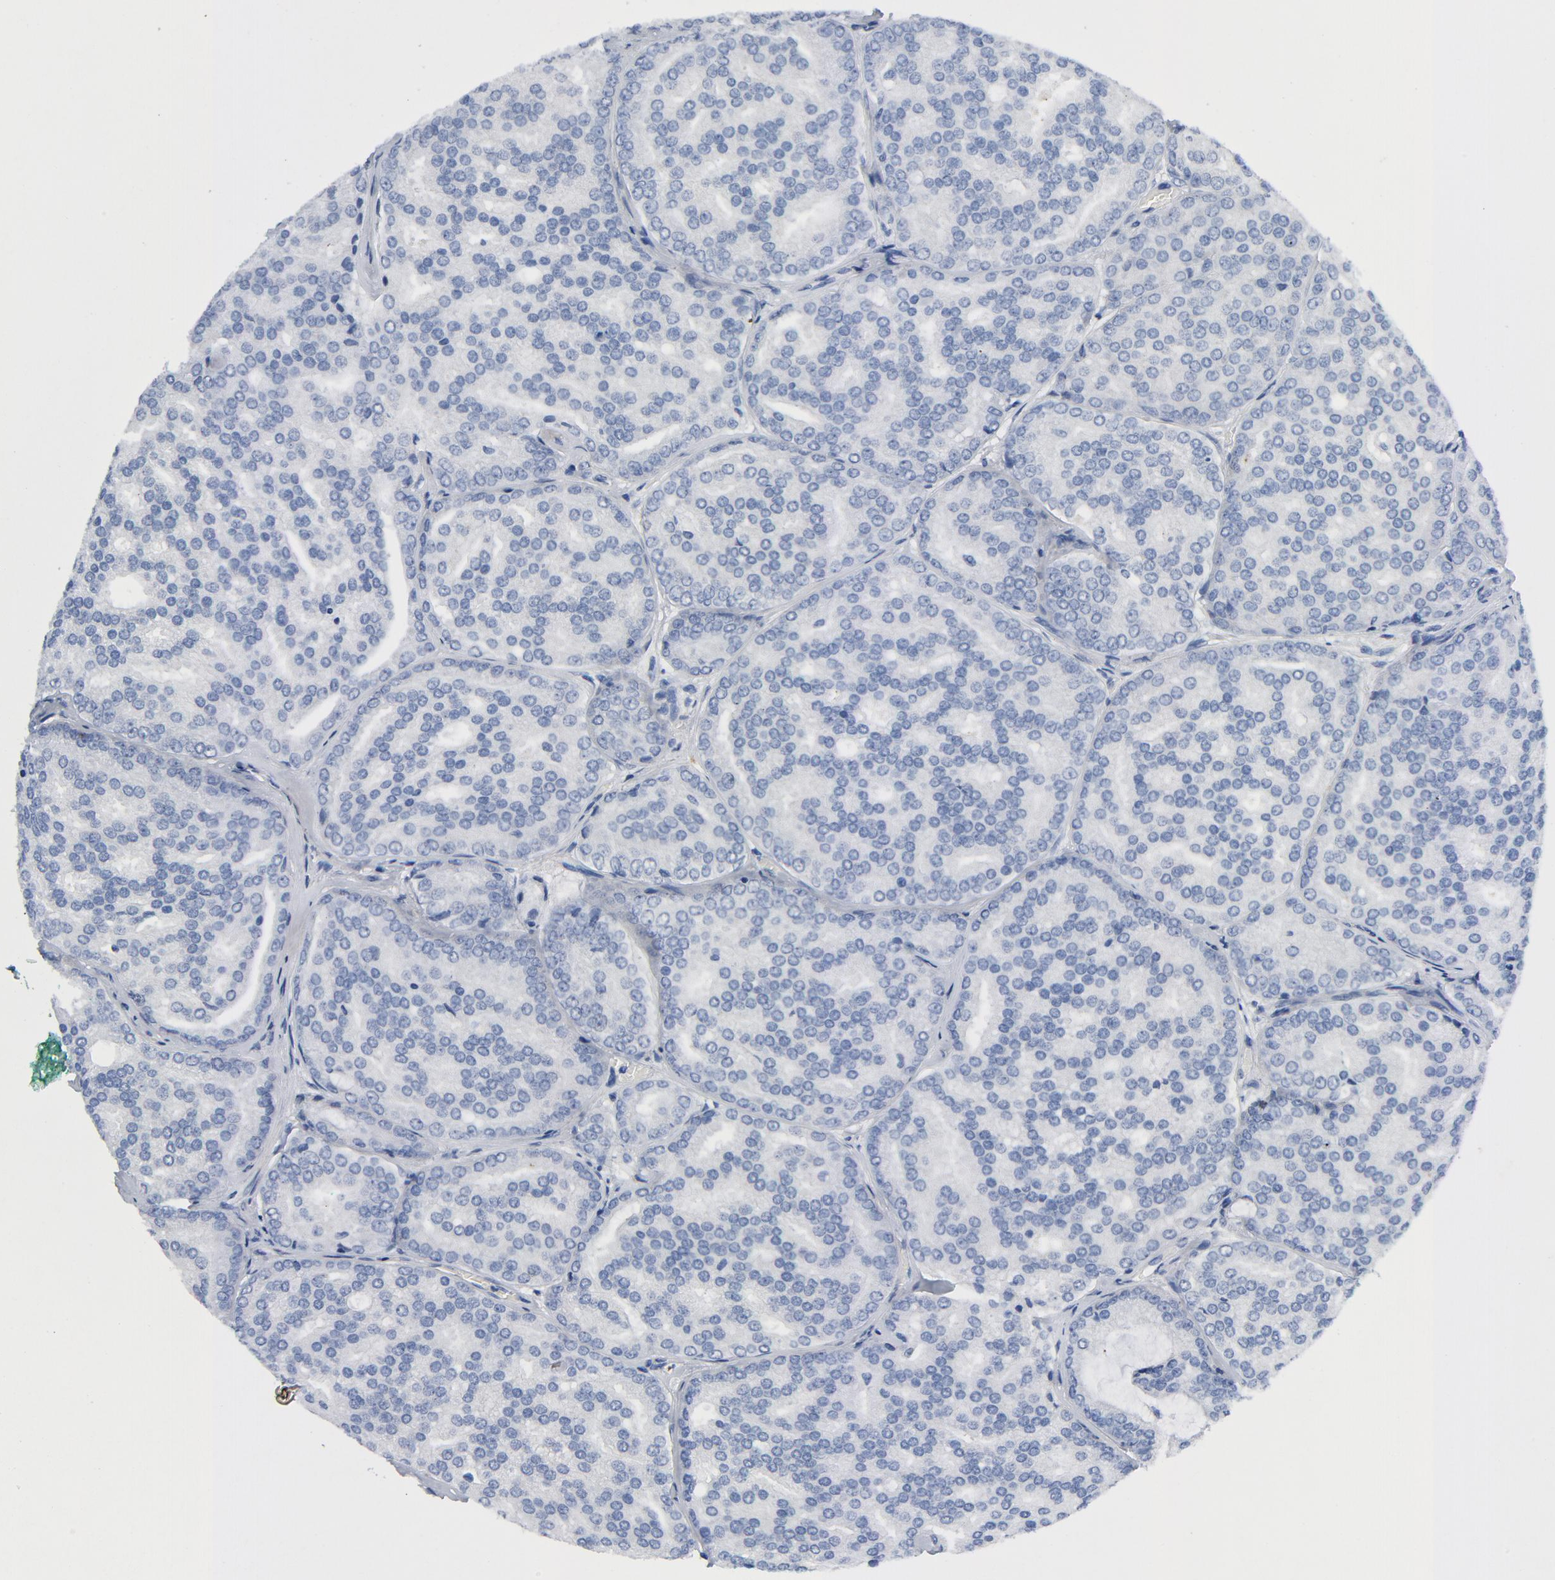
{"staining": {"intensity": "negative", "quantity": "none", "location": "none"}, "tissue": "prostate cancer", "cell_type": "Tumor cells", "image_type": "cancer", "snomed": [{"axis": "morphology", "description": "Adenocarcinoma, High grade"}, {"axis": "topography", "description": "Prostate"}], "caption": "Tumor cells are negative for brown protein staining in prostate cancer.", "gene": "BIRC5", "patient": {"sex": "male", "age": 64}}